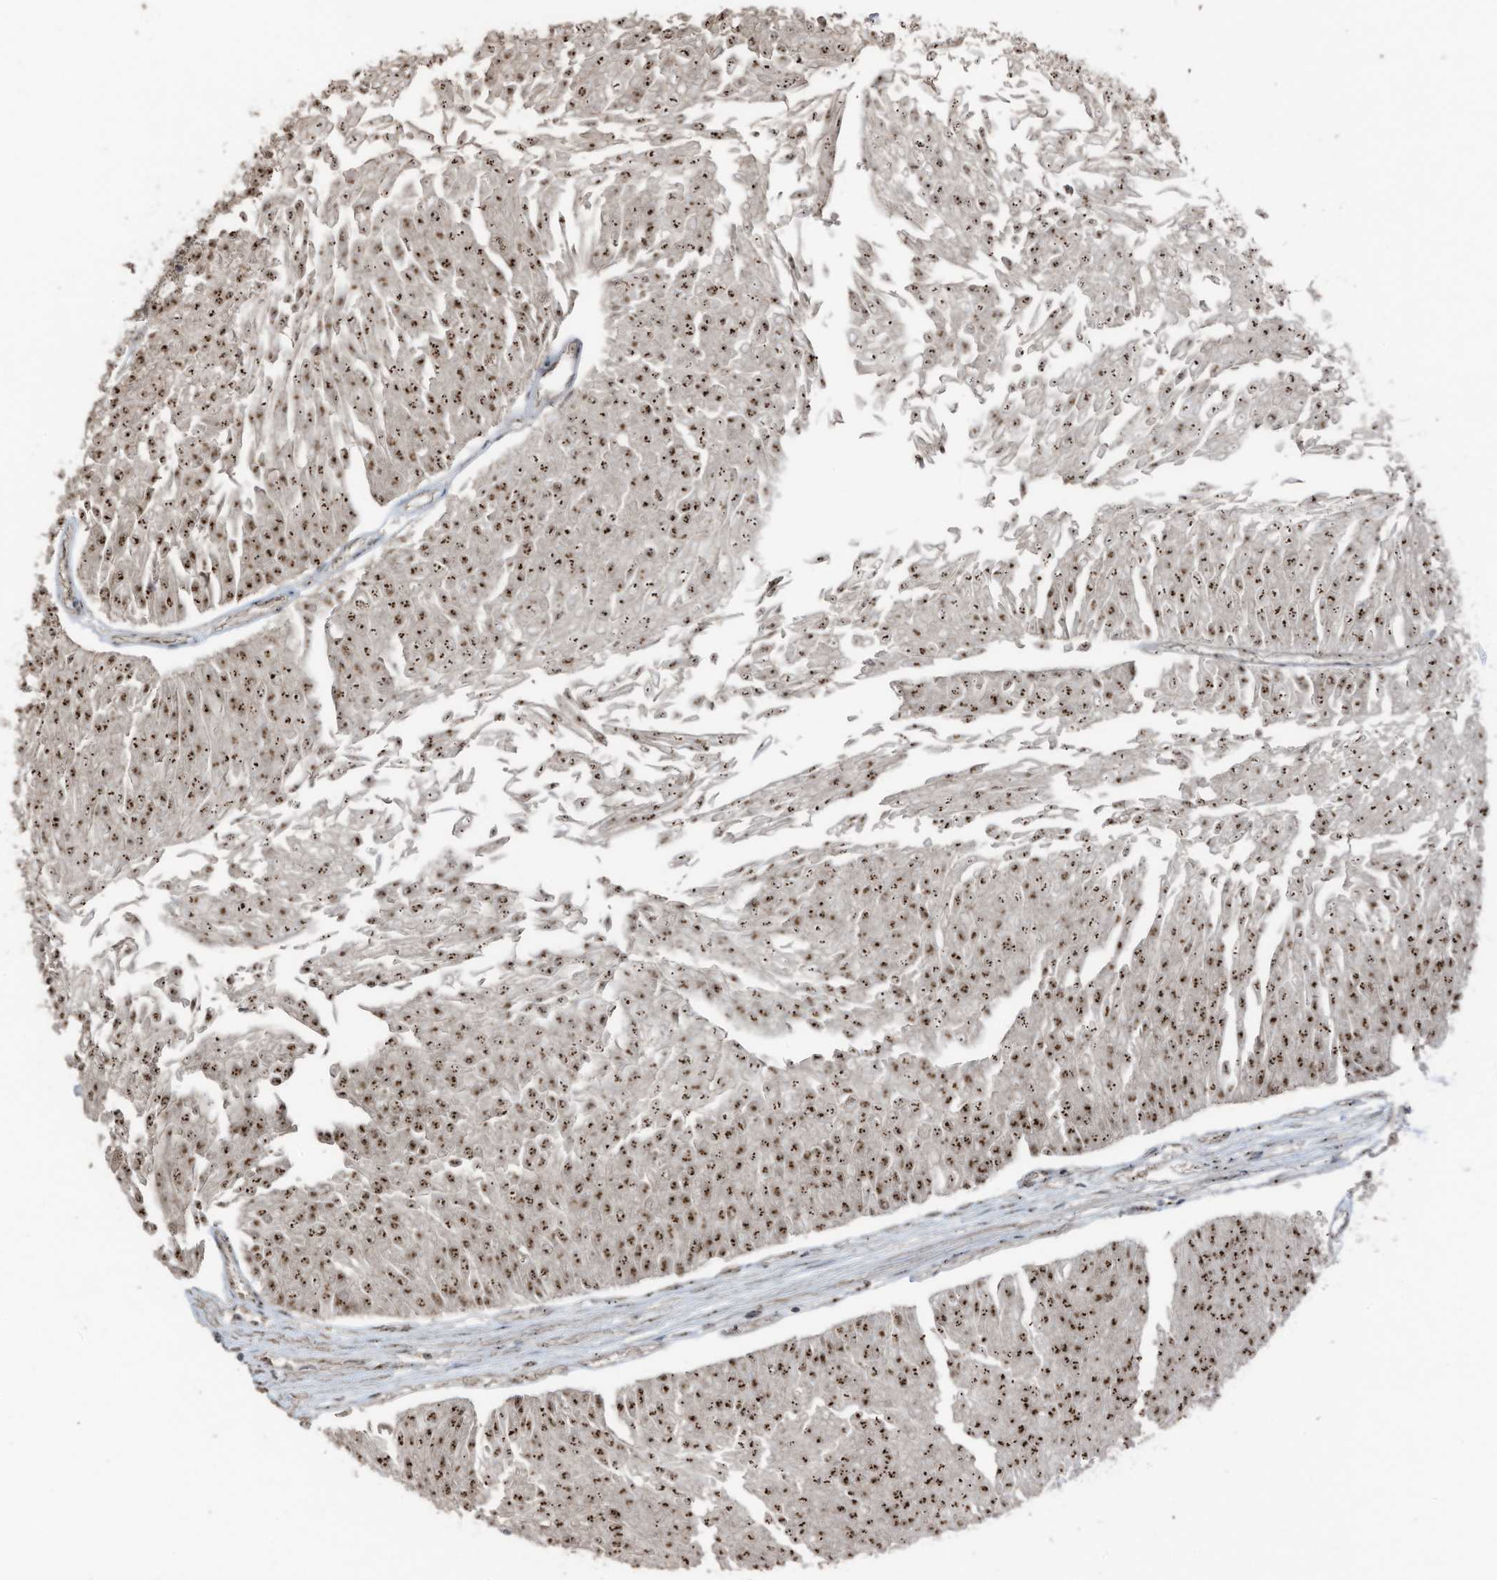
{"staining": {"intensity": "moderate", "quantity": ">75%", "location": "nuclear"}, "tissue": "urothelial cancer", "cell_type": "Tumor cells", "image_type": "cancer", "snomed": [{"axis": "morphology", "description": "Urothelial carcinoma, Low grade"}, {"axis": "topography", "description": "Urinary bladder"}], "caption": "IHC (DAB (3,3'-diaminobenzidine)) staining of urothelial cancer displays moderate nuclear protein positivity in about >75% of tumor cells.", "gene": "UTP3", "patient": {"sex": "male", "age": 67}}